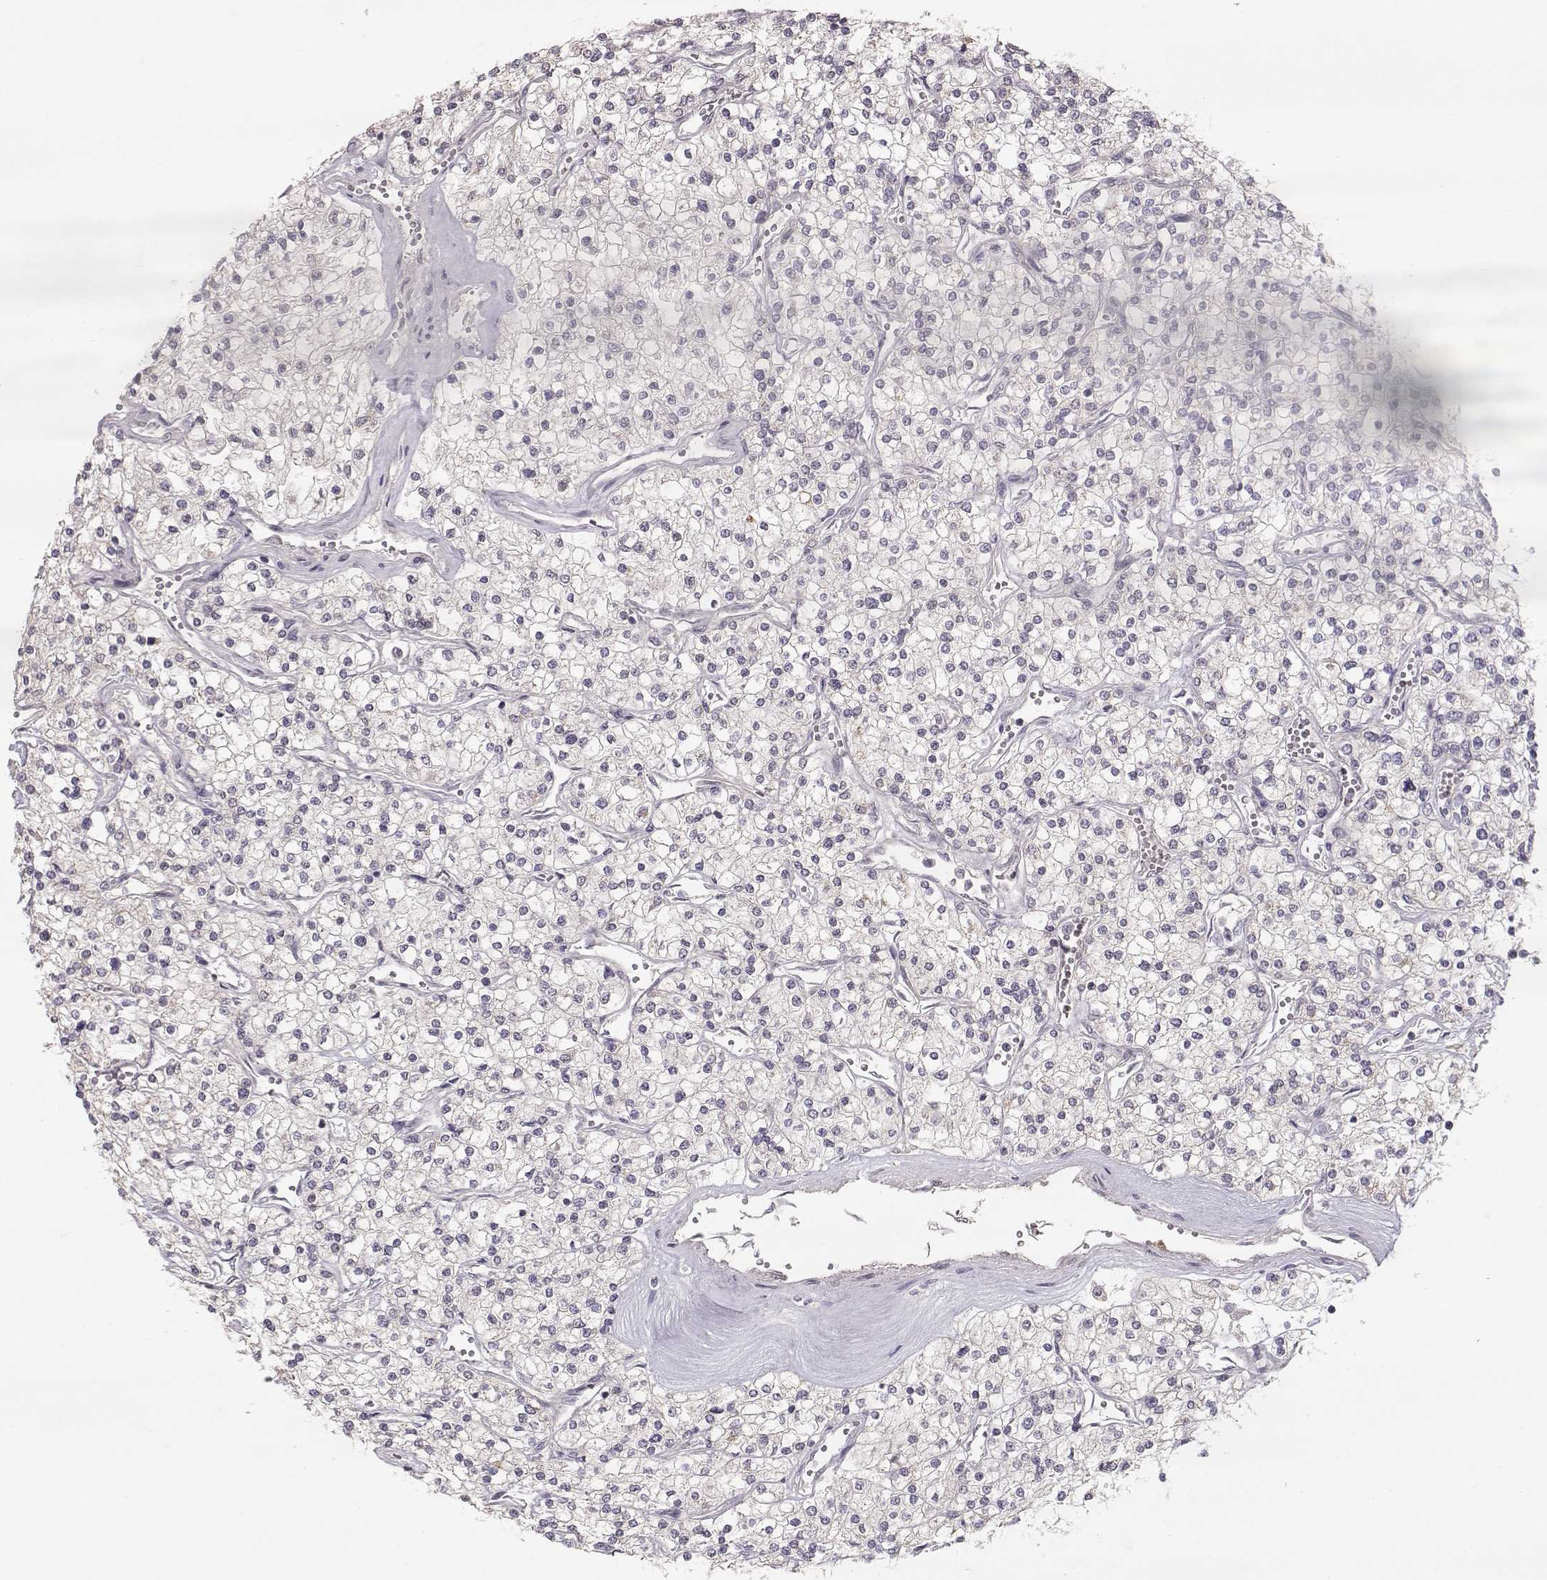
{"staining": {"intensity": "negative", "quantity": "none", "location": "none"}, "tissue": "renal cancer", "cell_type": "Tumor cells", "image_type": "cancer", "snomed": [{"axis": "morphology", "description": "Adenocarcinoma, NOS"}, {"axis": "topography", "description": "Kidney"}], "caption": "Tumor cells are negative for protein expression in human adenocarcinoma (renal).", "gene": "PNMT", "patient": {"sex": "male", "age": 80}}